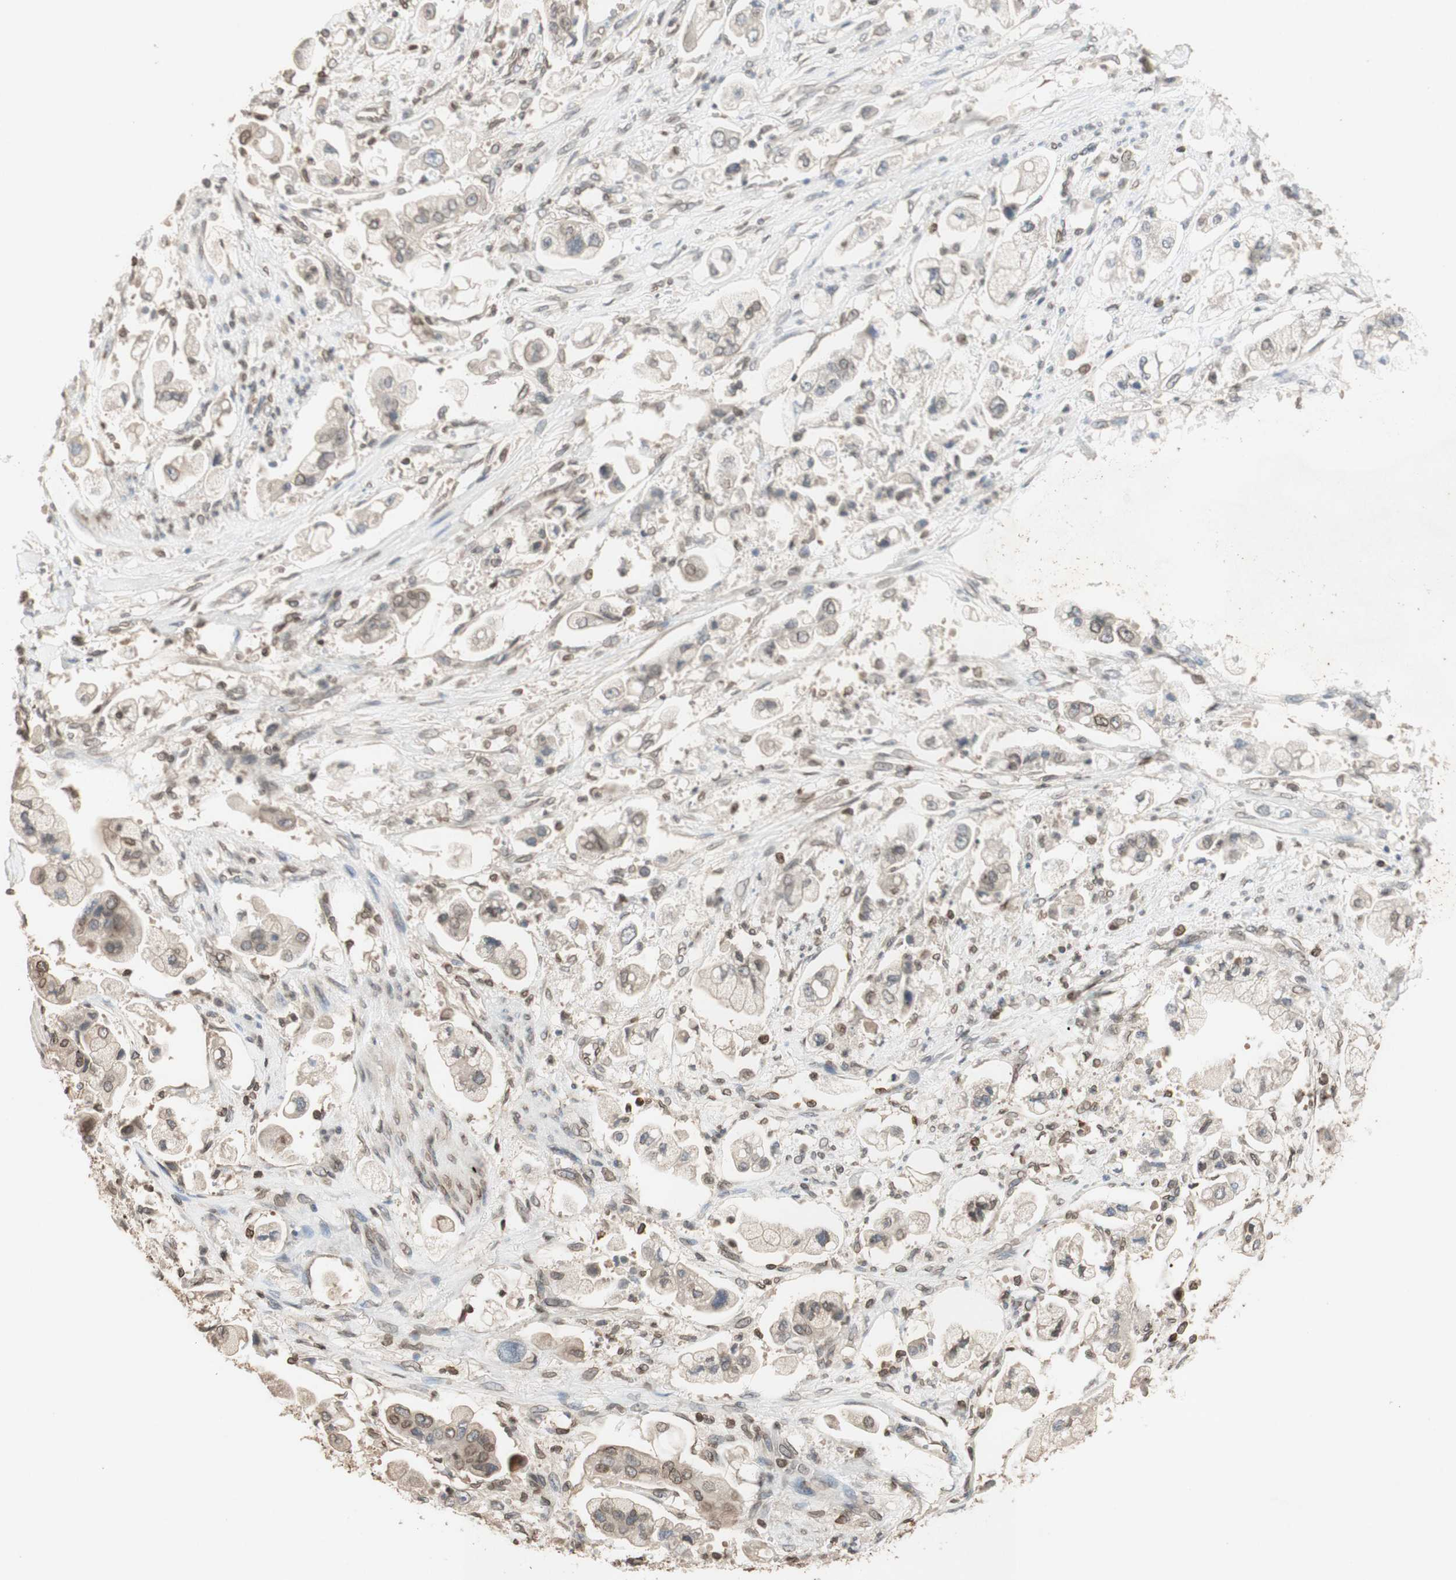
{"staining": {"intensity": "weak", "quantity": ">75%", "location": "cytoplasmic/membranous,nuclear"}, "tissue": "stomach cancer", "cell_type": "Tumor cells", "image_type": "cancer", "snomed": [{"axis": "morphology", "description": "Adenocarcinoma, NOS"}, {"axis": "topography", "description": "Stomach"}], "caption": "Protein positivity by immunohistochemistry (IHC) displays weak cytoplasmic/membranous and nuclear positivity in approximately >75% of tumor cells in stomach cancer.", "gene": "TMPO", "patient": {"sex": "male", "age": 62}}